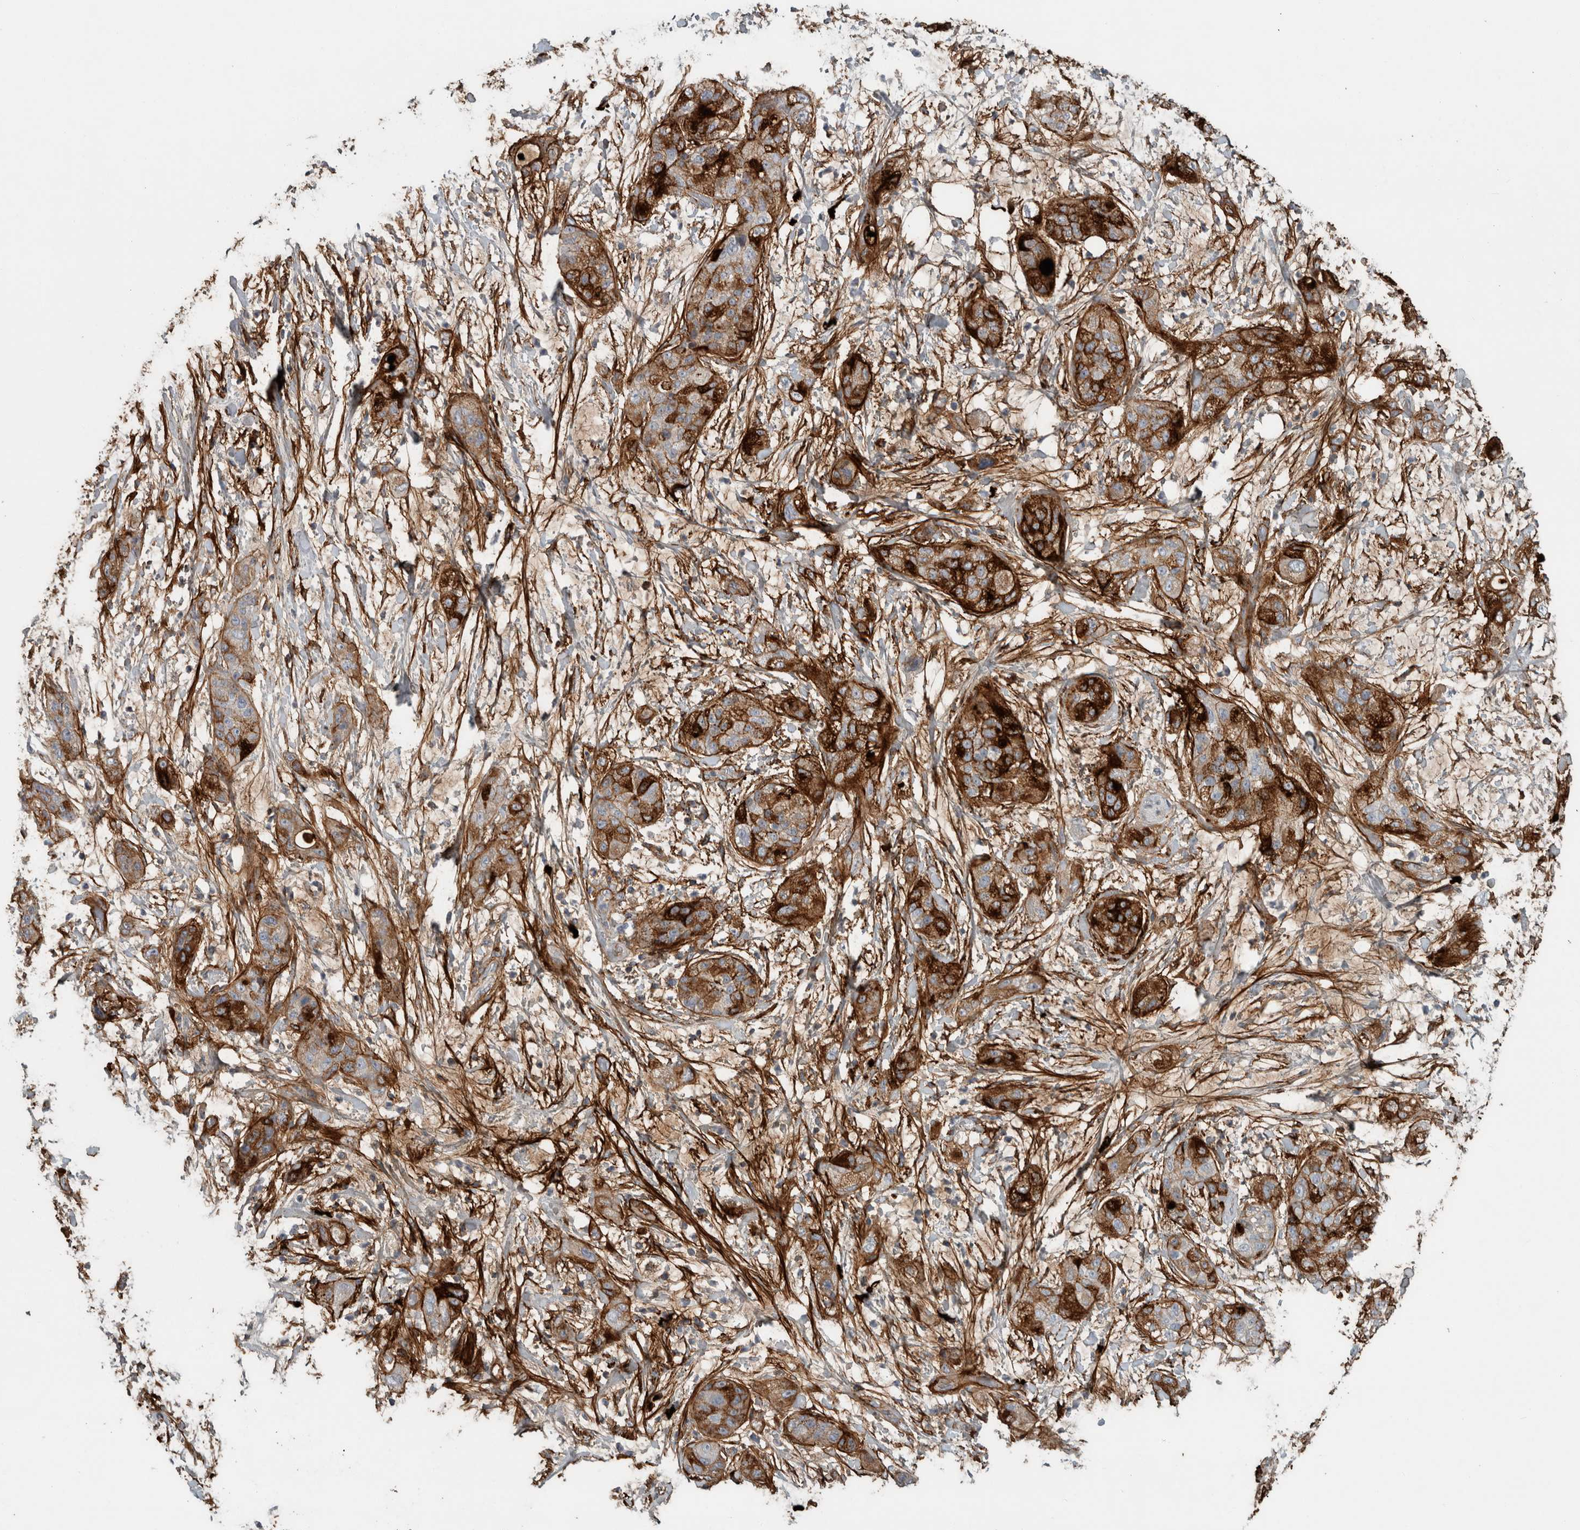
{"staining": {"intensity": "strong", "quantity": "25%-75%", "location": "cytoplasmic/membranous"}, "tissue": "pancreatic cancer", "cell_type": "Tumor cells", "image_type": "cancer", "snomed": [{"axis": "morphology", "description": "Adenocarcinoma, NOS"}, {"axis": "topography", "description": "Pancreas"}], "caption": "Brown immunohistochemical staining in human pancreatic cancer (adenocarcinoma) exhibits strong cytoplasmic/membranous positivity in about 25%-75% of tumor cells.", "gene": "FN1", "patient": {"sex": "female", "age": 78}}